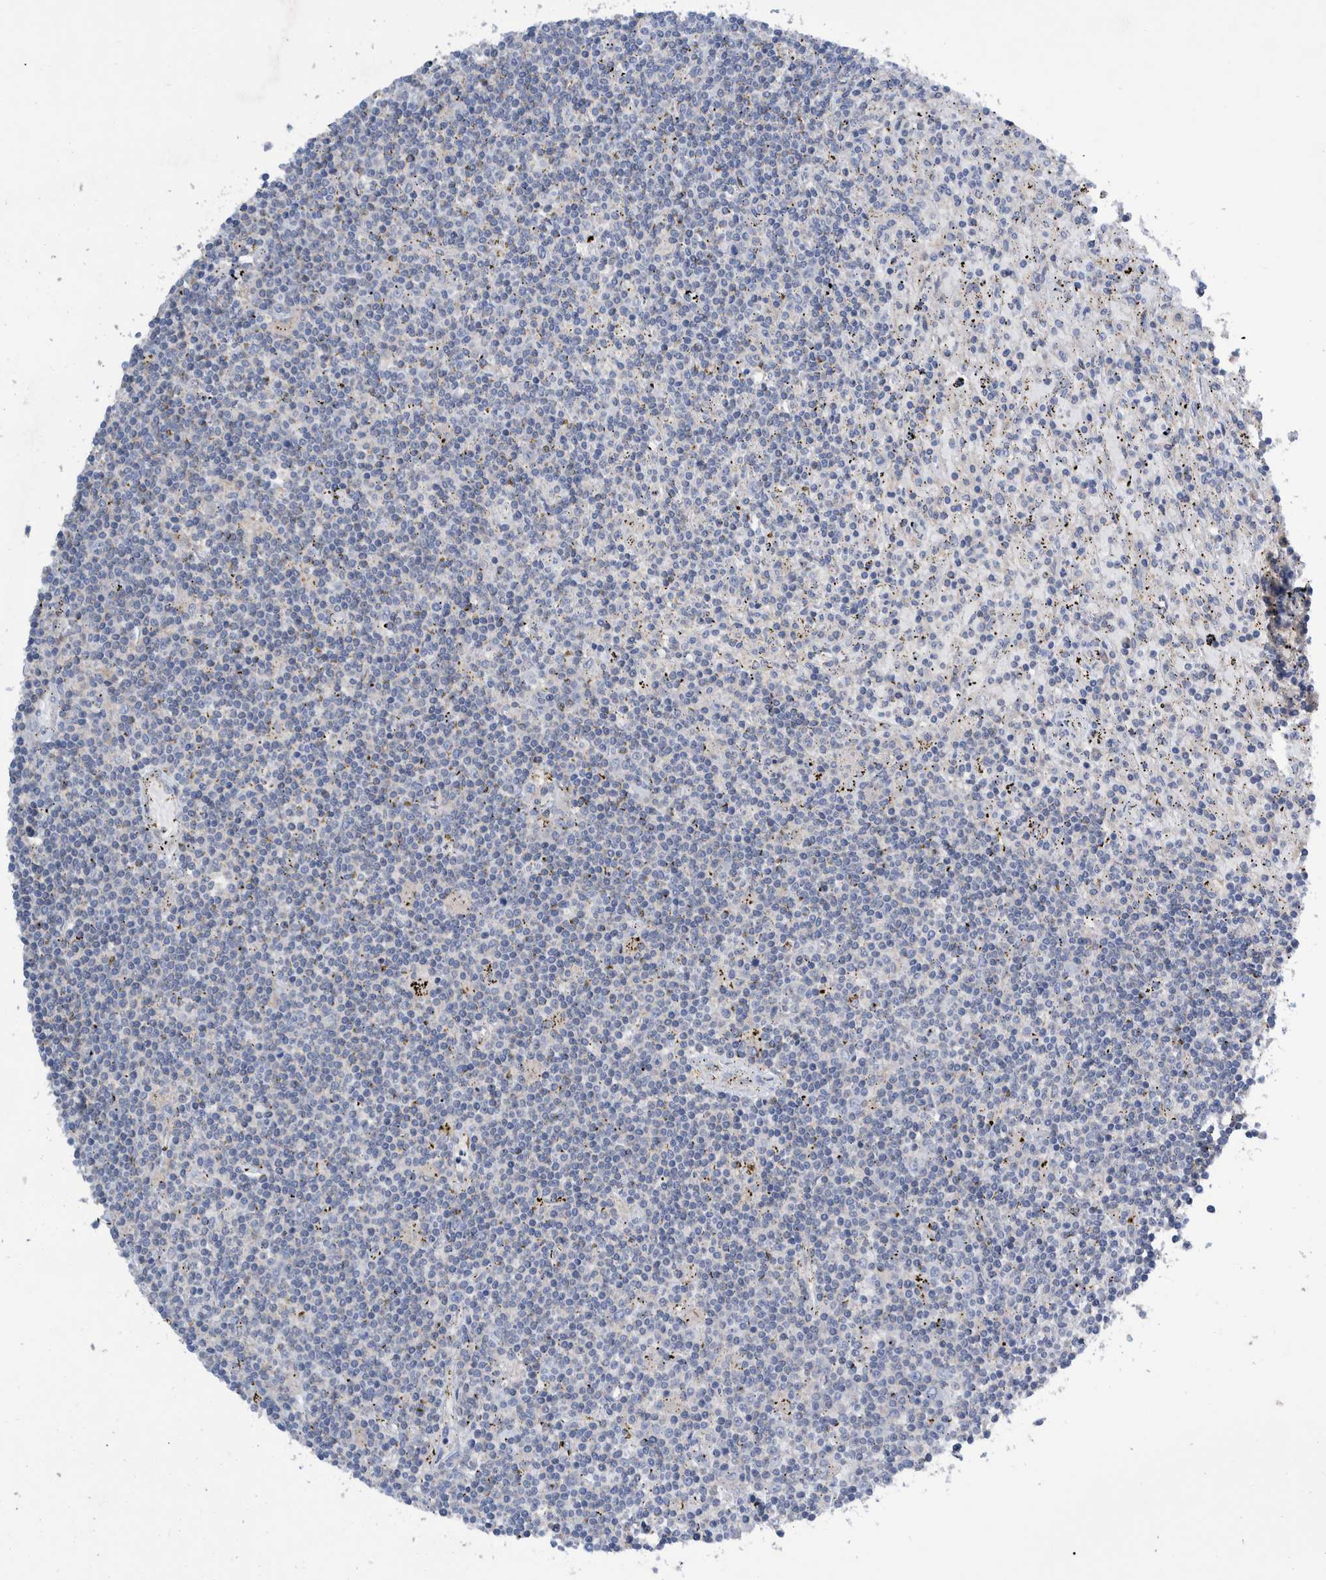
{"staining": {"intensity": "negative", "quantity": "none", "location": "none"}, "tissue": "lymphoma", "cell_type": "Tumor cells", "image_type": "cancer", "snomed": [{"axis": "morphology", "description": "Malignant lymphoma, non-Hodgkin's type, Low grade"}, {"axis": "topography", "description": "Spleen"}], "caption": "Immunohistochemical staining of human lymphoma exhibits no significant expression in tumor cells.", "gene": "PLPBP", "patient": {"sex": "male", "age": 76}}